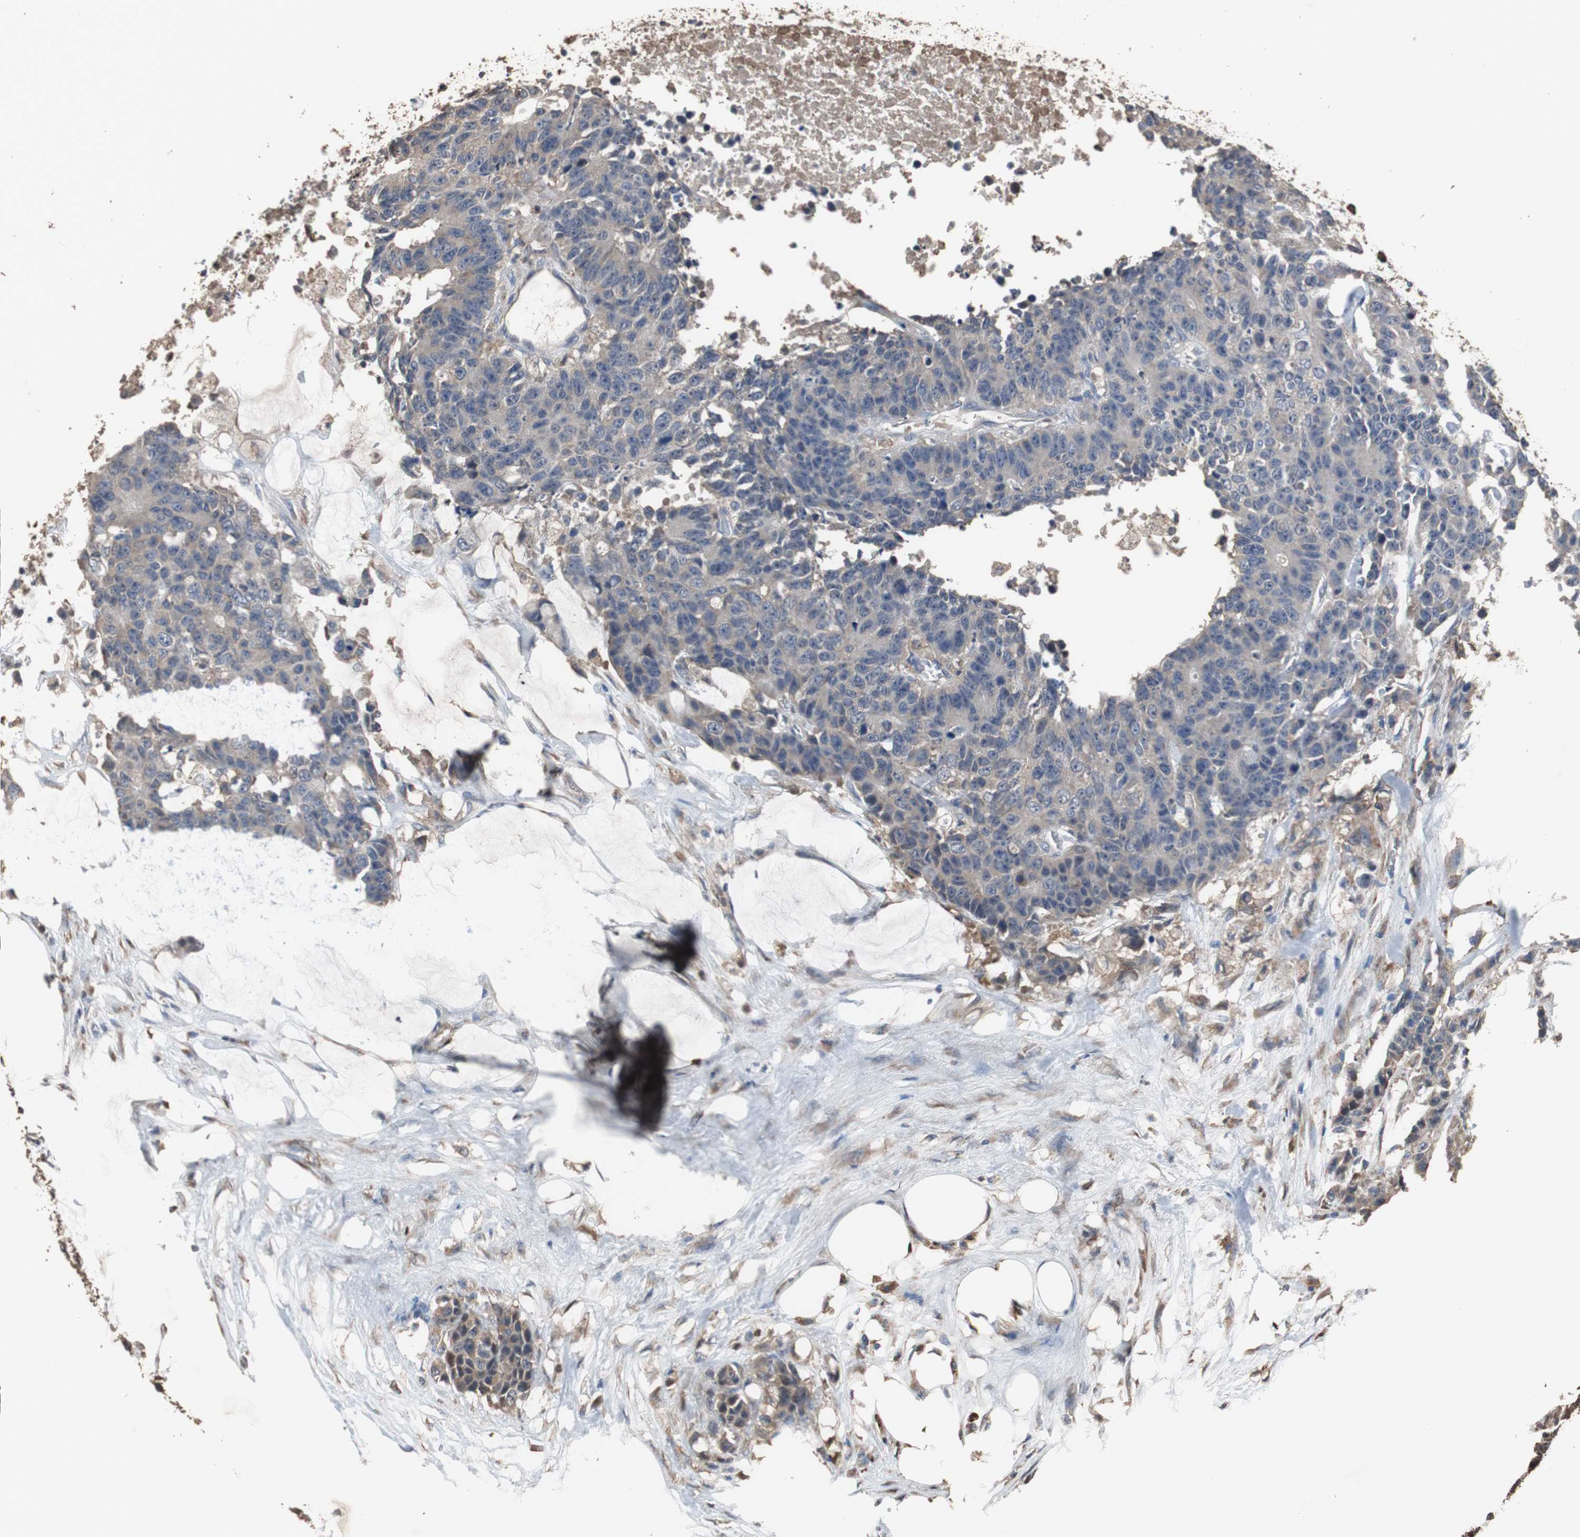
{"staining": {"intensity": "weak", "quantity": "<25%", "location": "cytoplasmic/membranous"}, "tissue": "colorectal cancer", "cell_type": "Tumor cells", "image_type": "cancer", "snomed": [{"axis": "morphology", "description": "Adenocarcinoma, NOS"}, {"axis": "topography", "description": "Colon"}], "caption": "Tumor cells show no significant positivity in colorectal cancer.", "gene": "SCIMP", "patient": {"sex": "female", "age": 86}}